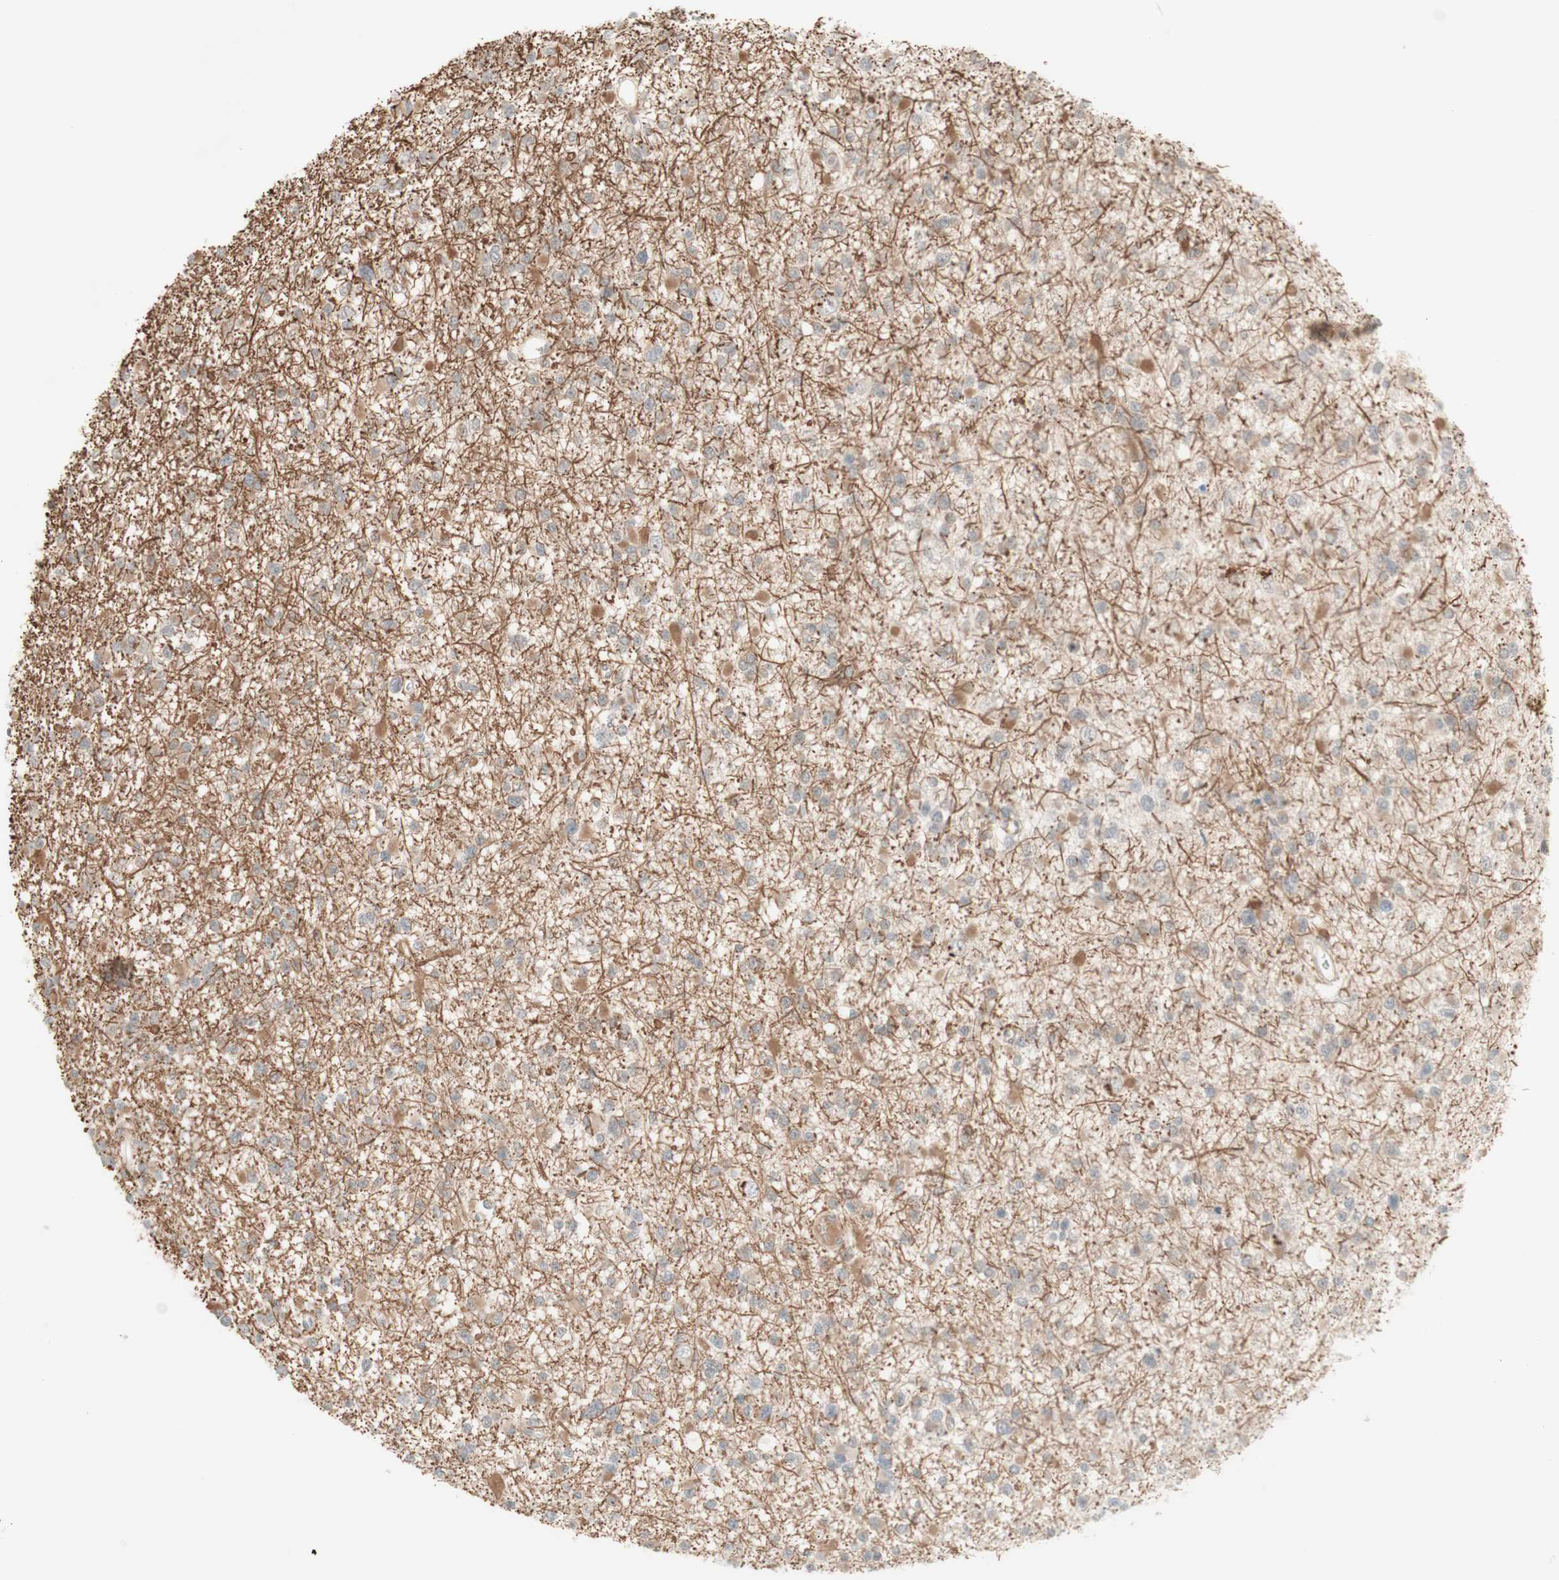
{"staining": {"intensity": "weak", "quantity": "<25%", "location": "cytoplasmic/membranous"}, "tissue": "glioma", "cell_type": "Tumor cells", "image_type": "cancer", "snomed": [{"axis": "morphology", "description": "Glioma, malignant, Low grade"}, {"axis": "topography", "description": "Brain"}], "caption": "Tumor cells are negative for protein expression in human malignant glioma (low-grade).", "gene": "PLCD4", "patient": {"sex": "female", "age": 22}}